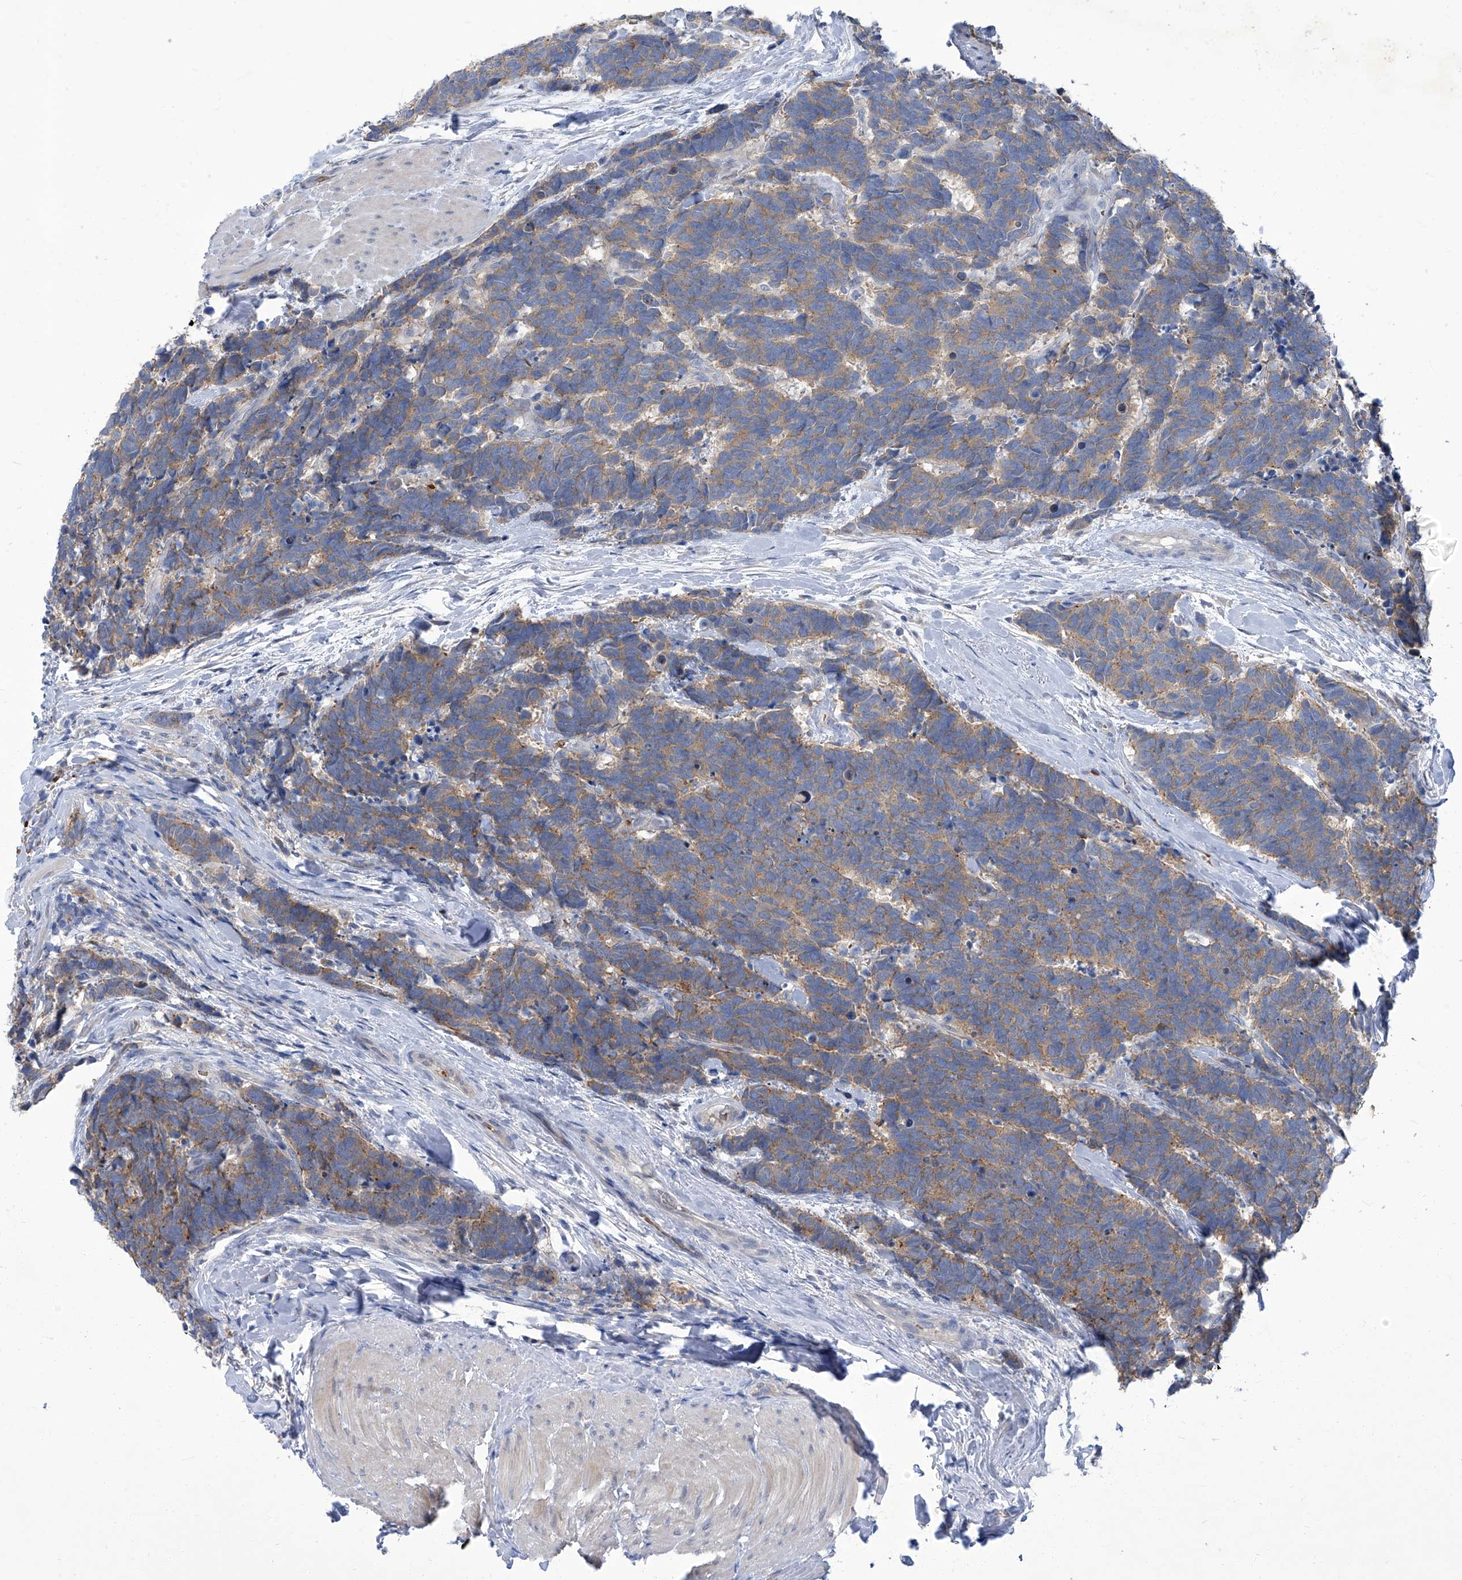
{"staining": {"intensity": "weak", "quantity": ">75%", "location": "cytoplasmic/membranous"}, "tissue": "carcinoid", "cell_type": "Tumor cells", "image_type": "cancer", "snomed": [{"axis": "morphology", "description": "Carcinoma, NOS"}, {"axis": "morphology", "description": "Carcinoid, malignant, NOS"}, {"axis": "topography", "description": "Urinary bladder"}], "caption": "Immunohistochemistry (IHC) image of carcinoid (malignant) stained for a protein (brown), which shows low levels of weak cytoplasmic/membranous positivity in approximately >75% of tumor cells.", "gene": "PARD3", "patient": {"sex": "male", "age": 57}}